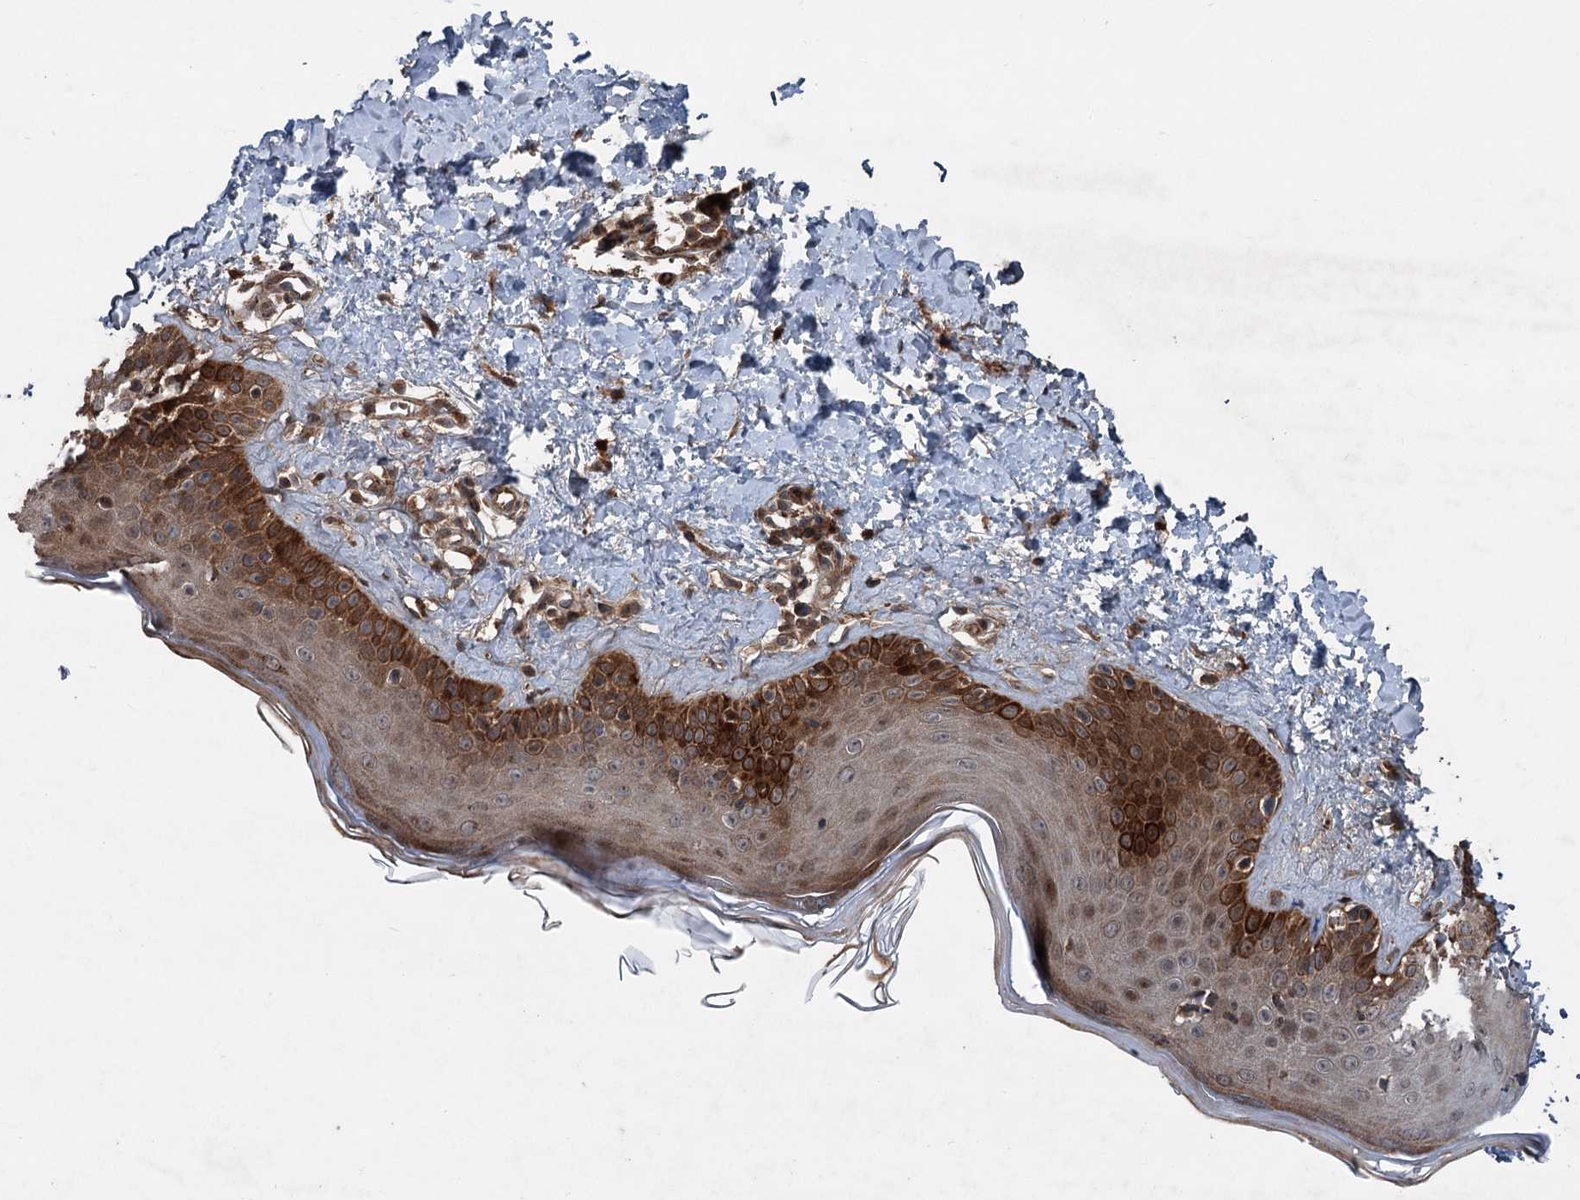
{"staining": {"intensity": "moderate", "quantity": ">75%", "location": "cytoplasmic/membranous"}, "tissue": "skin", "cell_type": "Fibroblasts", "image_type": "normal", "snomed": [{"axis": "morphology", "description": "Normal tissue, NOS"}, {"axis": "topography", "description": "Skin"}], "caption": "Immunohistochemical staining of normal human skin demonstrates medium levels of moderate cytoplasmic/membranous expression in about >75% of fibroblasts. Using DAB (3,3'-diaminobenzidine) (brown) and hematoxylin (blue) stains, captured at high magnification using brightfield microscopy.", "gene": "ALAS1", "patient": {"sex": "male", "age": 52}}